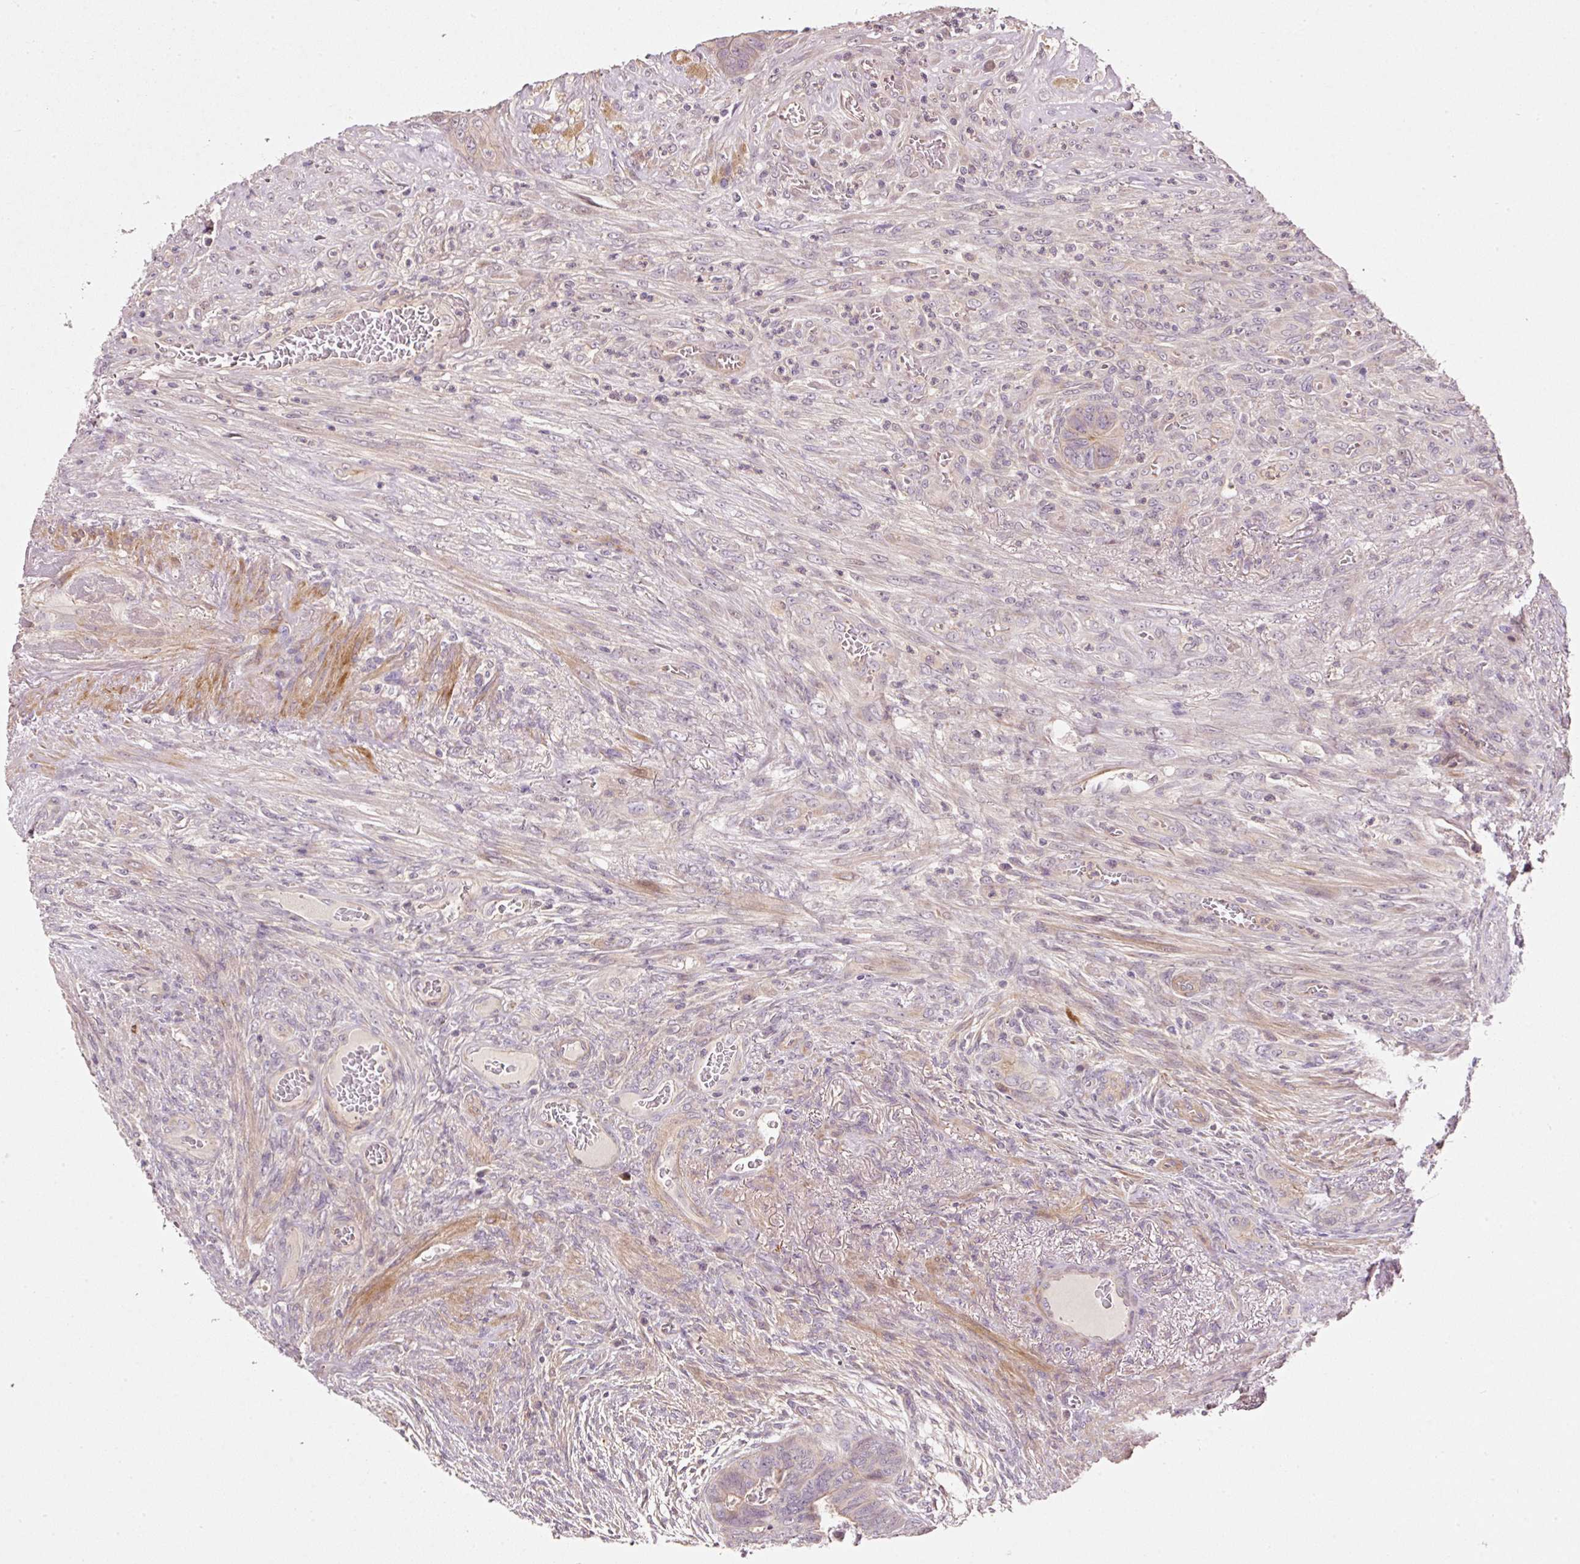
{"staining": {"intensity": "moderate", "quantity": "<25%", "location": "cytoplasmic/membranous"}, "tissue": "colorectal cancer", "cell_type": "Tumor cells", "image_type": "cancer", "snomed": [{"axis": "morphology", "description": "Adenocarcinoma, NOS"}, {"axis": "topography", "description": "Rectum"}], "caption": "There is low levels of moderate cytoplasmic/membranous expression in tumor cells of colorectal cancer, as demonstrated by immunohistochemical staining (brown color).", "gene": "TIRAP", "patient": {"sex": "female", "age": 78}}